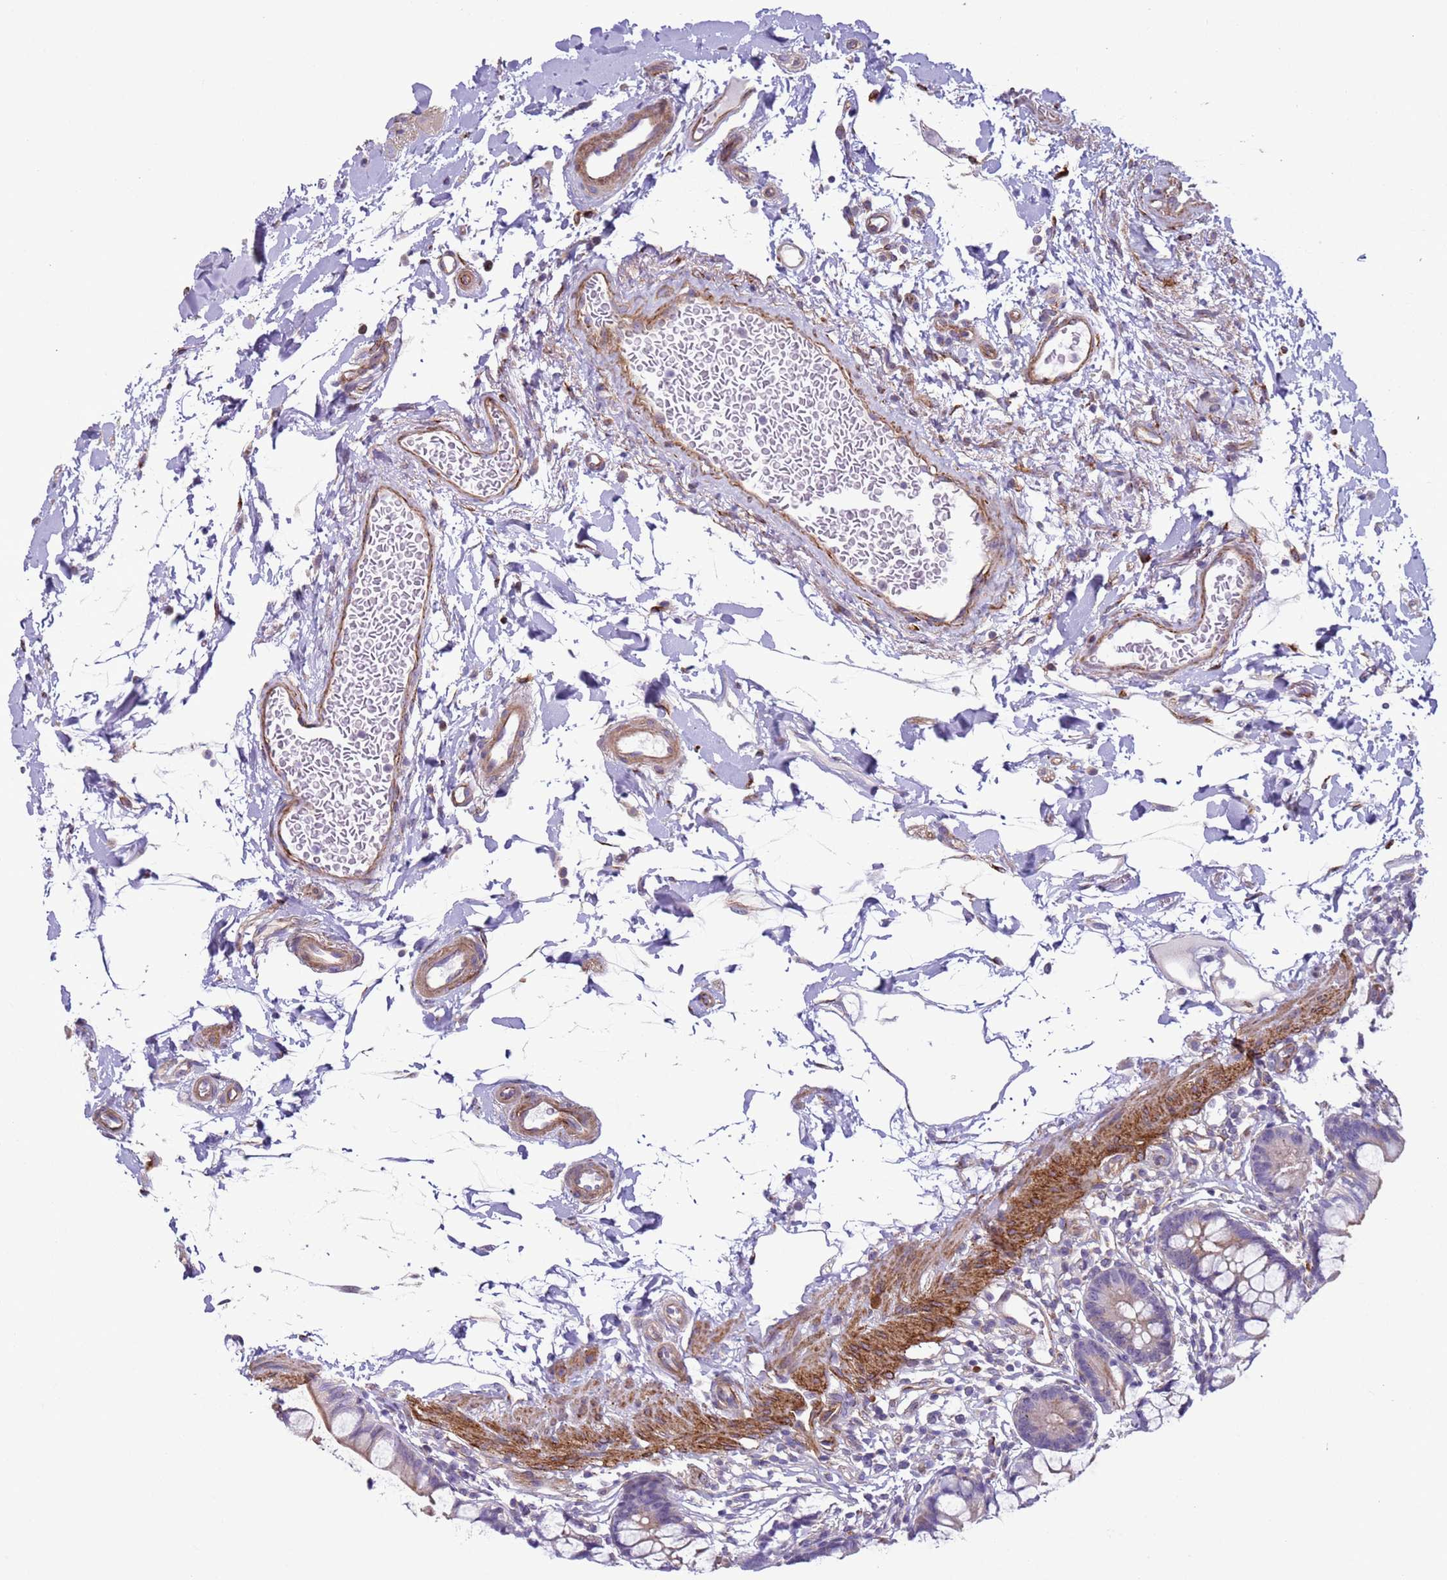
{"staining": {"intensity": "moderate", "quantity": "<25%", "location": "cytoplasmic/membranous"}, "tissue": "small intestine", "cell_type": "Glandular cells", "image_type": "normal", "snomed": [{"axis": "morphology", "description": "Normal tissue, NOS"}, {"axis": "topography", "description": "Small intestine"}], "caption": "Brown immunohistochemical staining in unremarkable human small intestine displays moderate cytoplasmic/membranous staining in approximately <25% of glandular cells. Nuclei are stained in blue.", "gene": "HEATR1", "patient": {"sex": "female", "age": 84}}